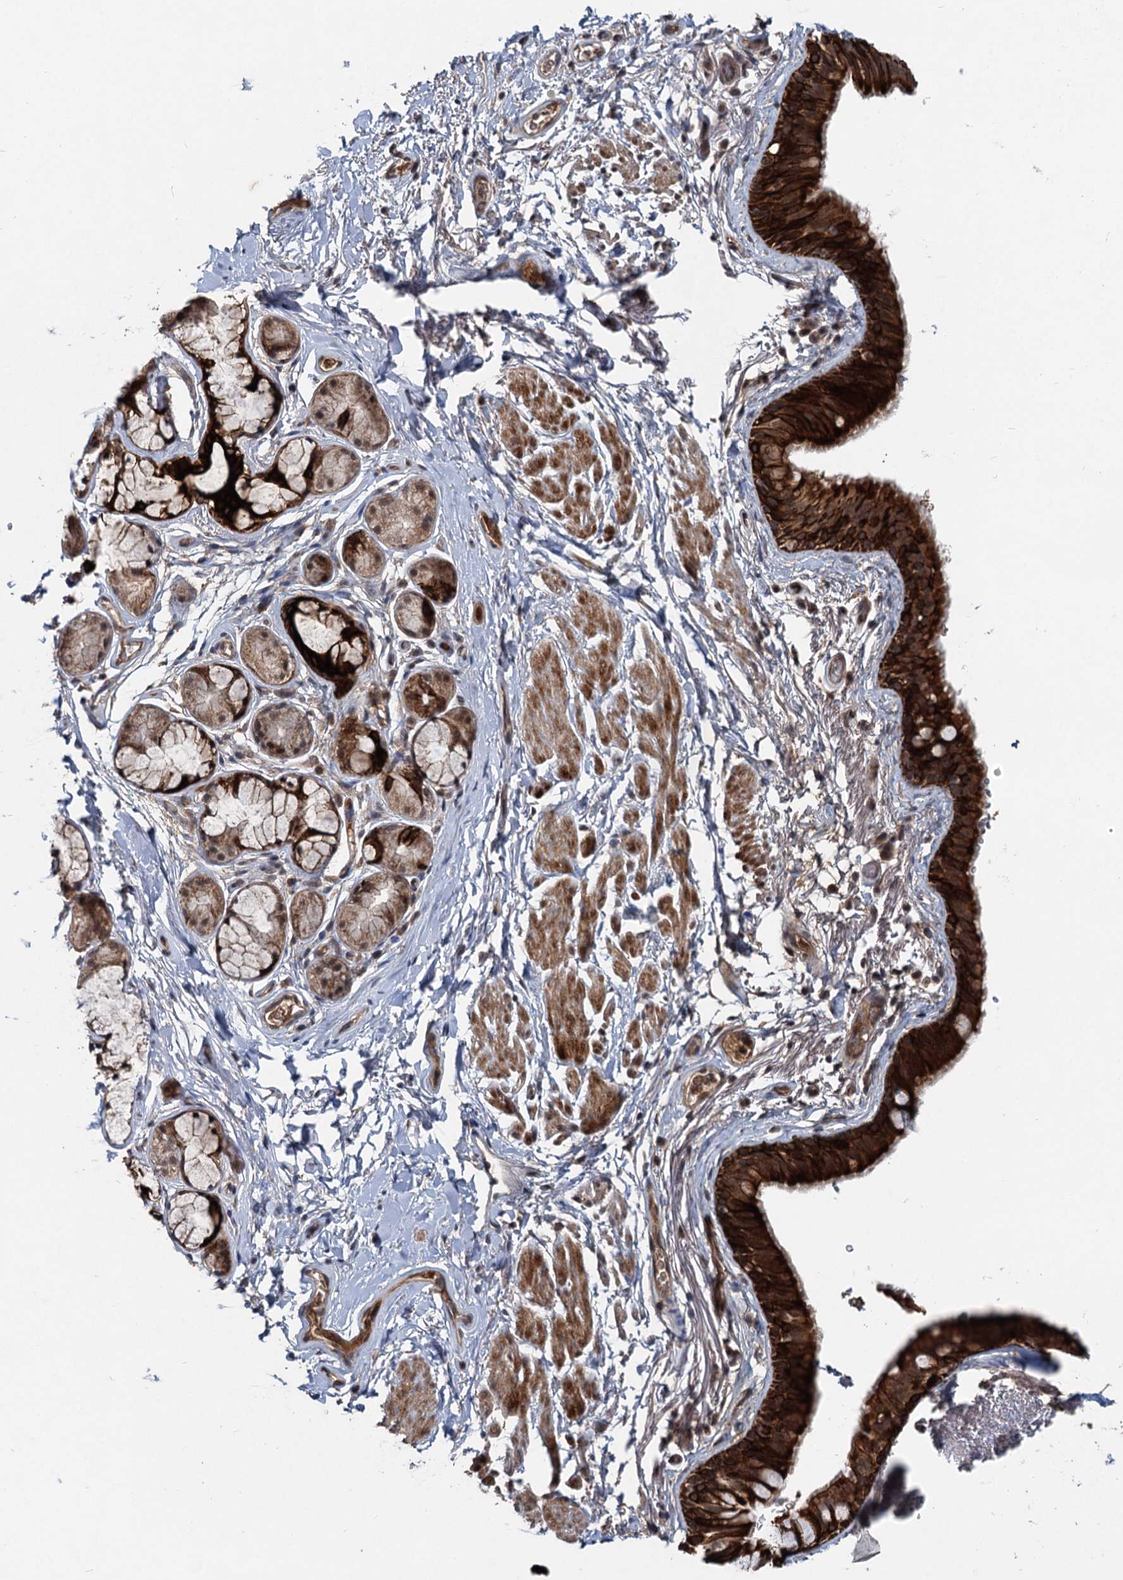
{"staining": {"intensity": "strong", "quantity": ">75%", "location": "cytoplasmic/membranous"}, "tissue": "bronchus", "cell_type": "Respiratory epithelial cells", "image_type": "normal", "snomed": [{"axis": "morphology", "description": "Normal tissue, NOS"}, {"axis": "topography", "description": "Cartilage tissue"}], "caption": "This histopathology image demonstrates unremarkable bronchus stained with immunohistochemistry (IHC) to label a protein in brown. The cytoplasmic/membranous of respiratory epithelial cells show strong positivity for the protein. Nuclei are counter-stained blue.", "gene": "RITA1", "patient": {"sex": "male", "age": 63}}